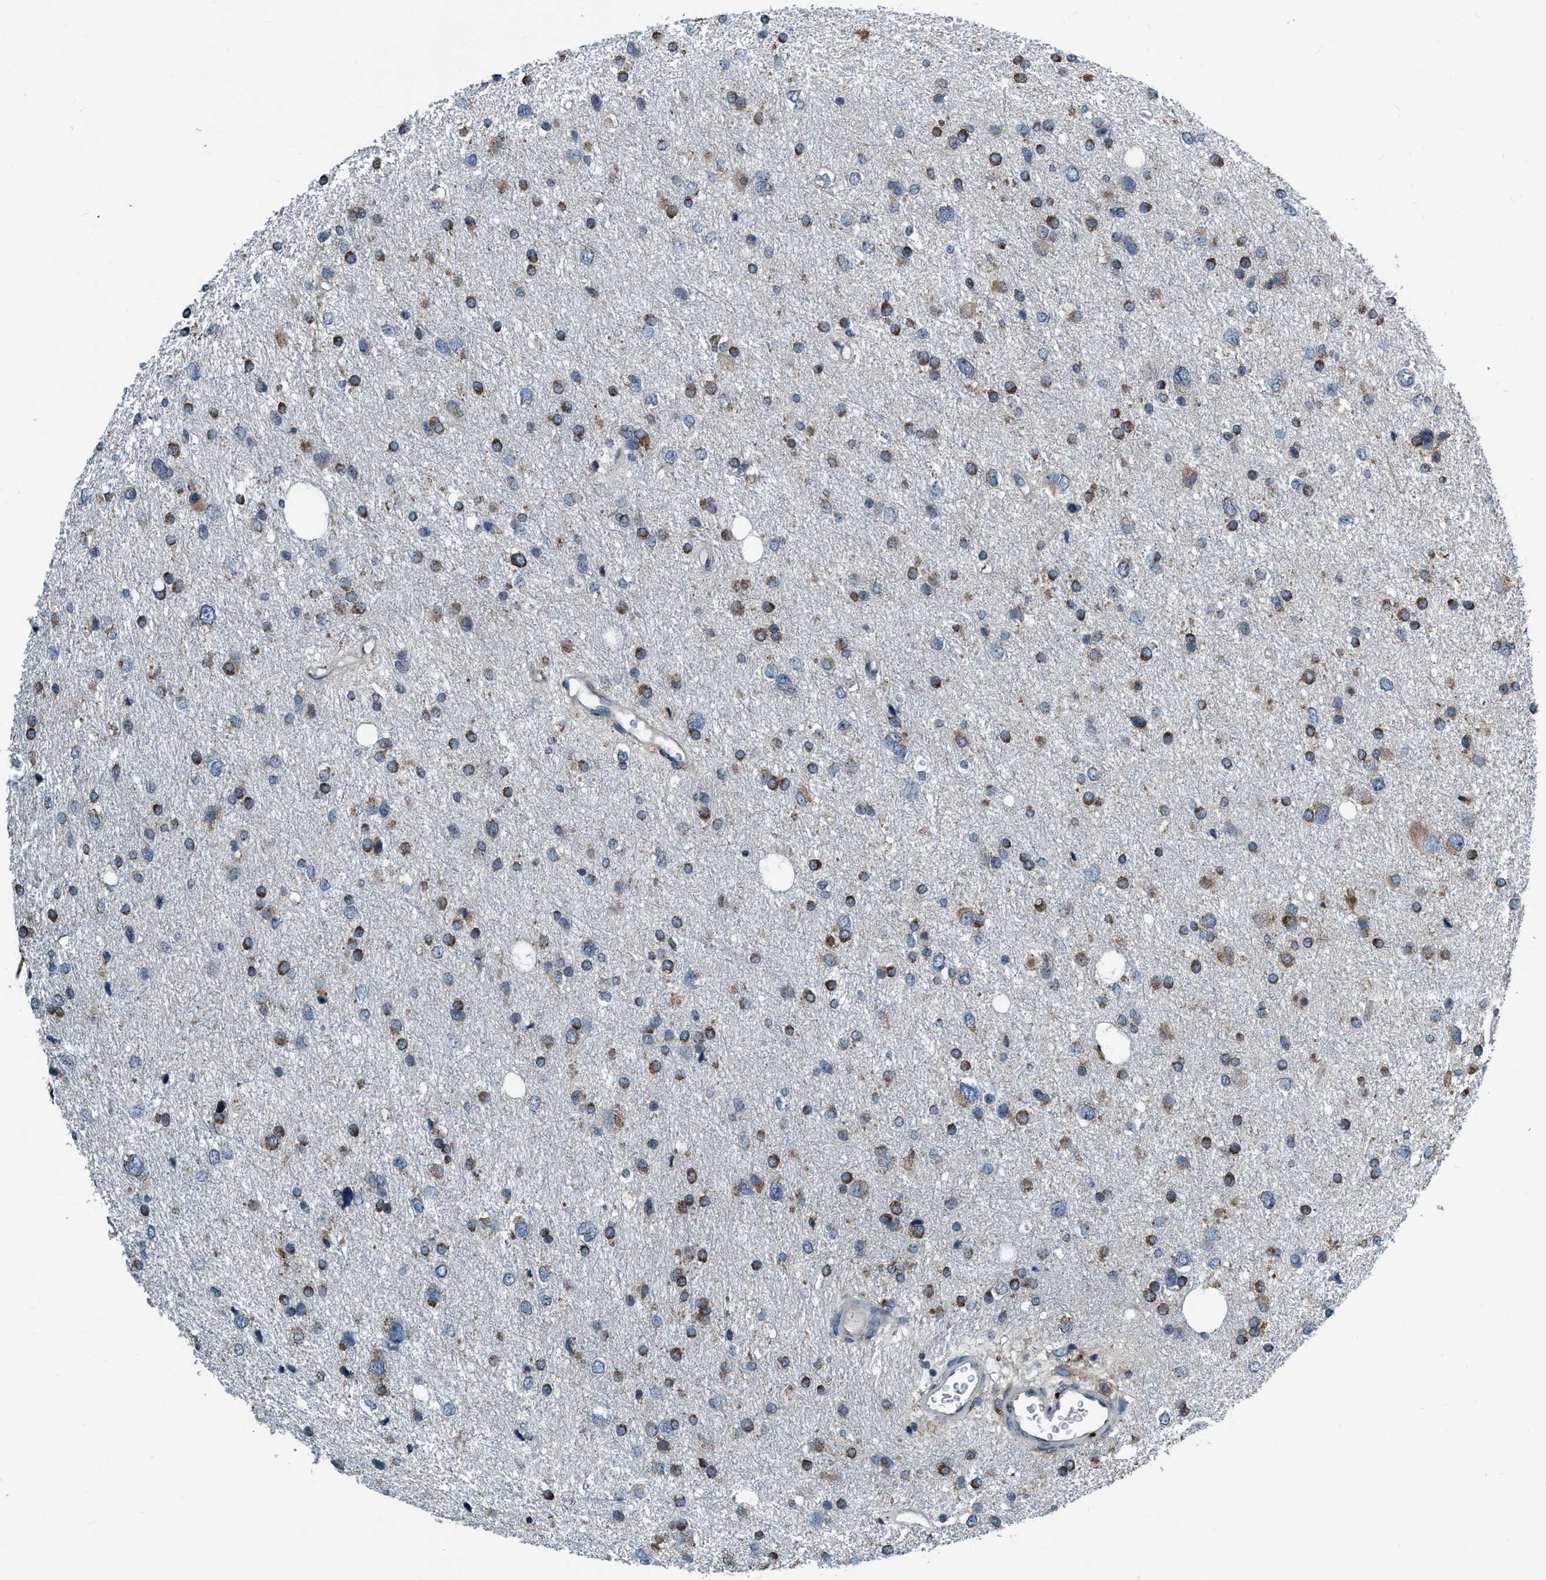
{"staining": {"intensity": "strong", "quantity": ">75%", "location": "cytoplasmic/membranous"}, "tissue": "glioma", "cell_type": "Tumor cells", "image_type": "cancer", "snomed": [{"axis": "morphology", "description": "Glioma, malignant, Low grade"}, {"axis": "topography", "description": "Brain"}], "caption": "Malignant glioma (low-grade) stained for a protein (brown) demonstrates strong cytoplasmic/membranous positive staining in approximately >75% of tumor cells.", "gene": "ARMC9", "patient": {"sex": "female", "age": 37}}